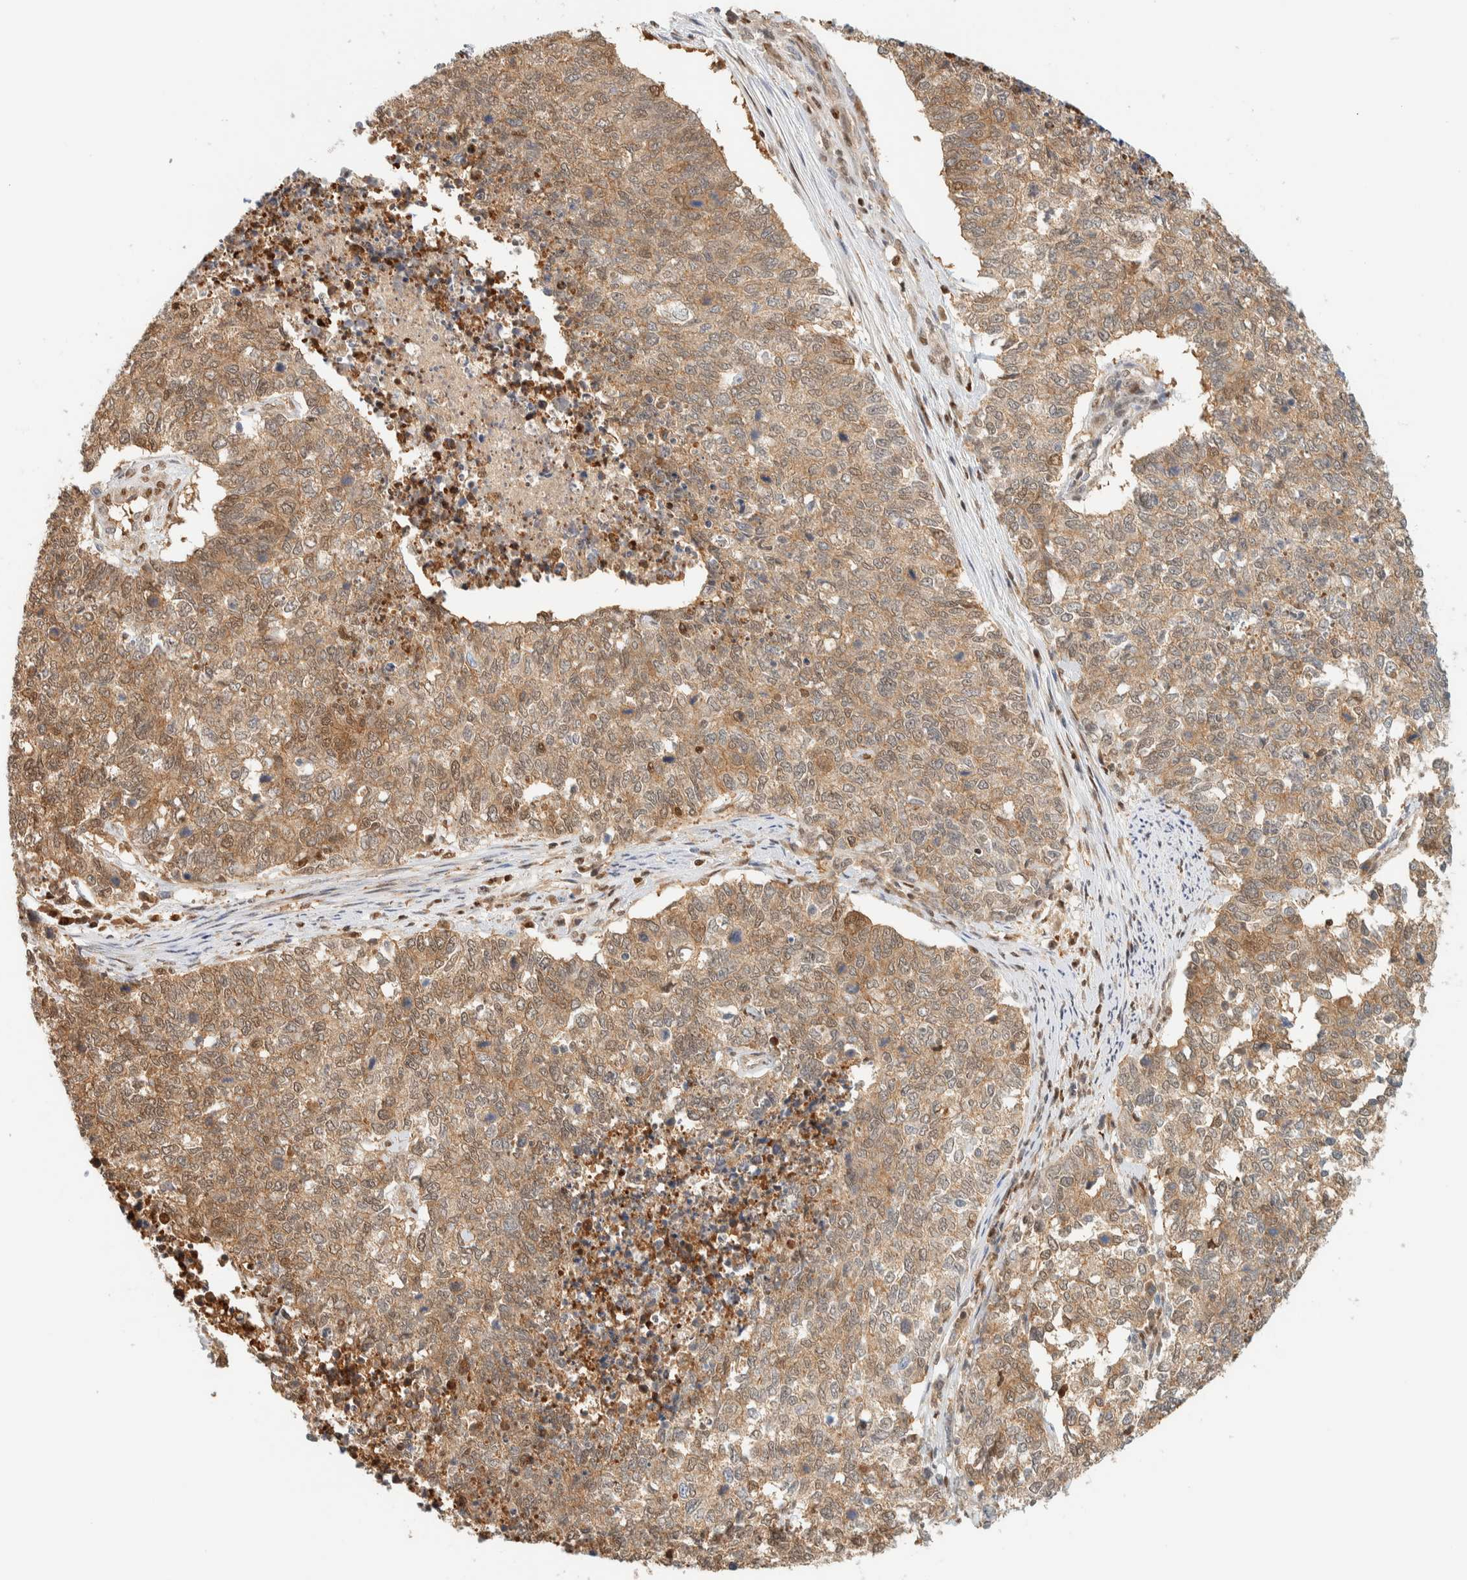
{"staining": {"intensity": "moderate", "quantity": ">75%", "location": "cytoplasmic/membranous"}, "tissue": "cervical cancer", "cell_type": "Tumor cells", "image_type": "cancer", "snomed": [{"axis": "morphology", "description": "Squamous cell carcinoma, NOS"}, {"axis": "topography", "description": "Cervix"}], "caption": "Immunohistochemistry (IHC) micrograph of cervical cancer (squamous cell carcinoma) stained for a protein (brown), which exhibits medium levels of moderate cytoplasmic/membranous positivity in approximately >75% of tumor cells.", "gene": "ZBTB37", "patient": {"sex": "female", "age": 63}}